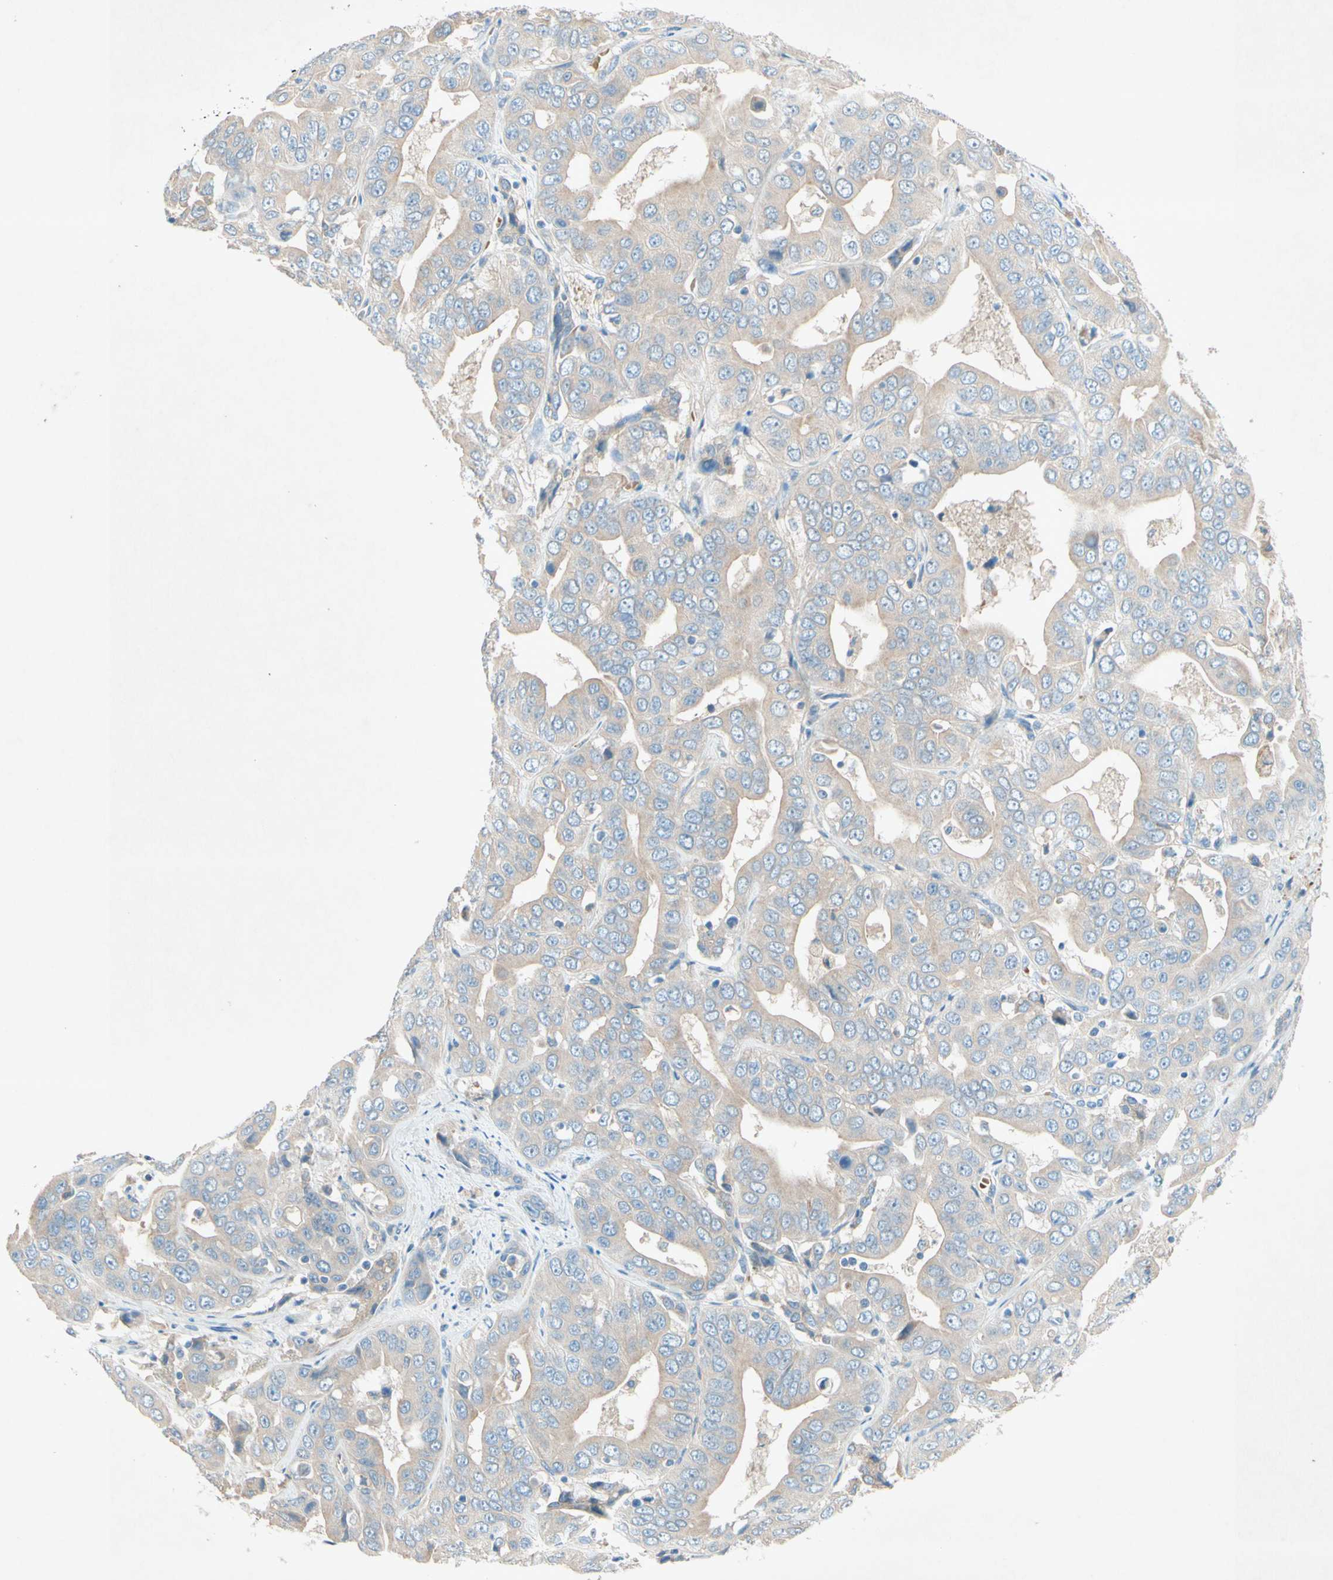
{"staining": {"intensity": "weak", "quantity": "<25%", "location": "cytoplasmic/membranous"}, "tissue": "liver cancer", "cell_type": "Tumor cells", "image_type": "cancer", "snomed": [{"axis": "morphology", "description": "Cholangiocarcinoma"}, {"axis": "topography", "description": "Liver"}], "caption": "This micrograph is of liver cancer (cholangiocarcinoma) stained with IHC to label a protein in brown with the nuclei are counter-stained blue. There is no expression in tumor cells.", "gene": "IL2", "patient": {"sex": "female", "age": 52}}